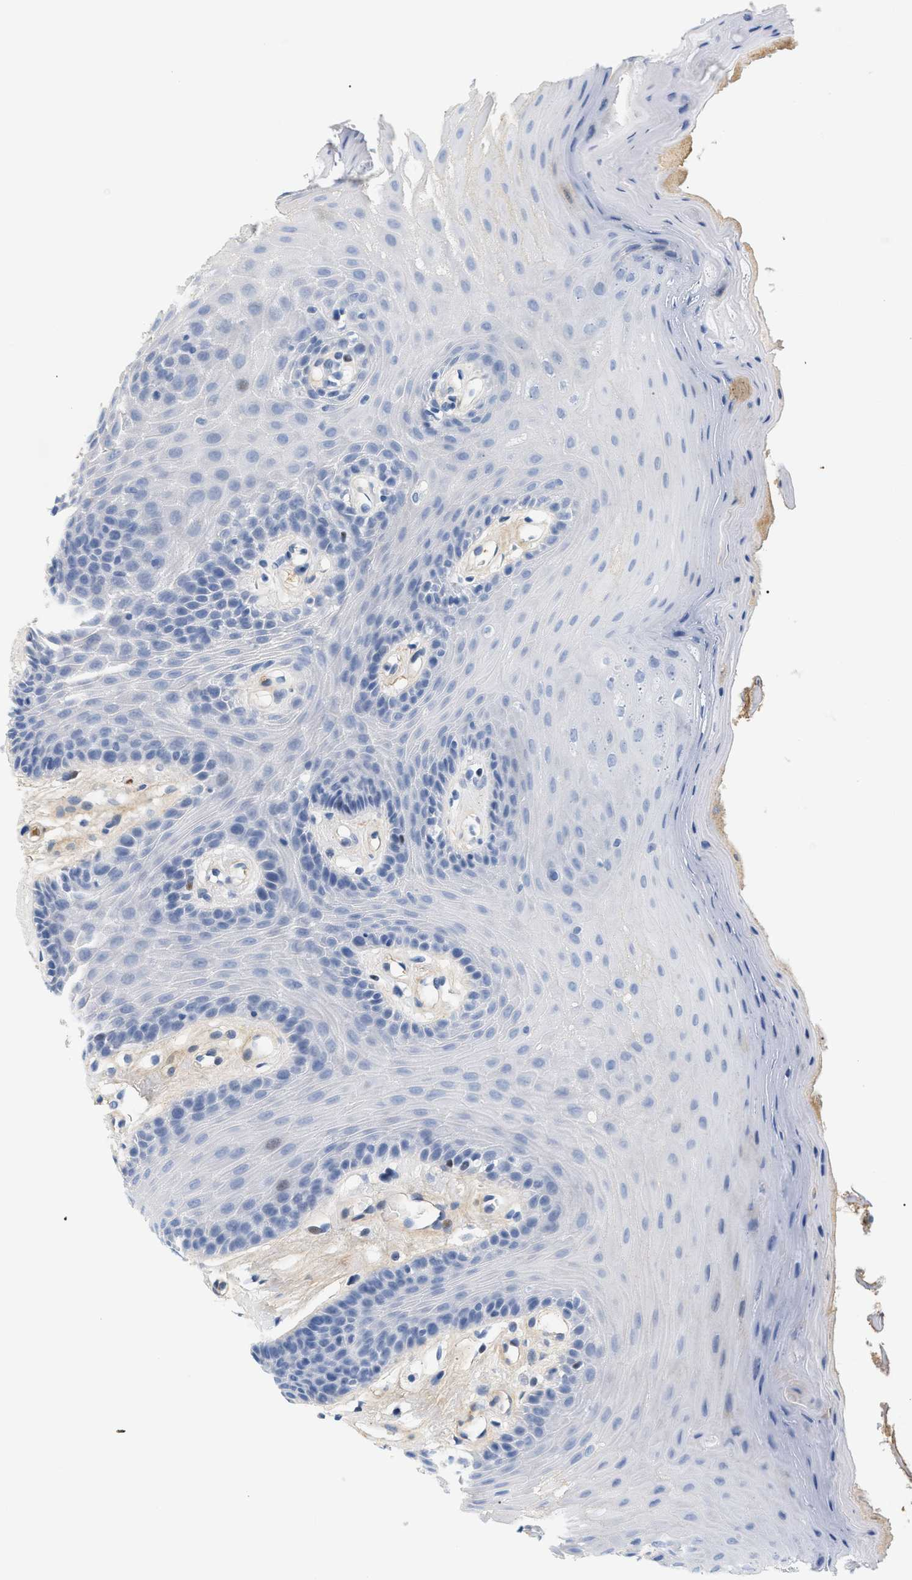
{"staining": {"intensity": "negative", "quantity": "none", "location": "none"}, "tissue": "oral mucosa", "cell_type": "Squamous epithelial cells", "image_type": "normal", "snomed": [{"axis": "morphology", "description": "Normal tissue, NOS"}, {"axis": "morphology", "description": "Squamous cell carcinoma, NOS"}, {"axis": "topography", "description": "Skeletal muscle"}, {"axis": "topography", "description": "Adipose tissue"}, {"axis": "topography", "description": "Vascular tissue"}, {"axis": "topography", "description": "Oral tissue"}, {"axis": "topography", "description": "Peripheral nerve tissue"}, {"axis": "topography", "description": "Head-Neck"}], "caption": "An immunohistochemistry (IHC) micrograph of unremarkable oral mucosa is shown. There is no staining in squamous epithelial cells of oral mucosa. The staining was performed using DAB (3,3'-diaminobenzidine) to visualize the protein expression in brown, while the nuclei were stained in blue with hematoxylin (Magnification: 20x).", "gene": "CFH", "patient": {"sex": "male", "age": 71}}